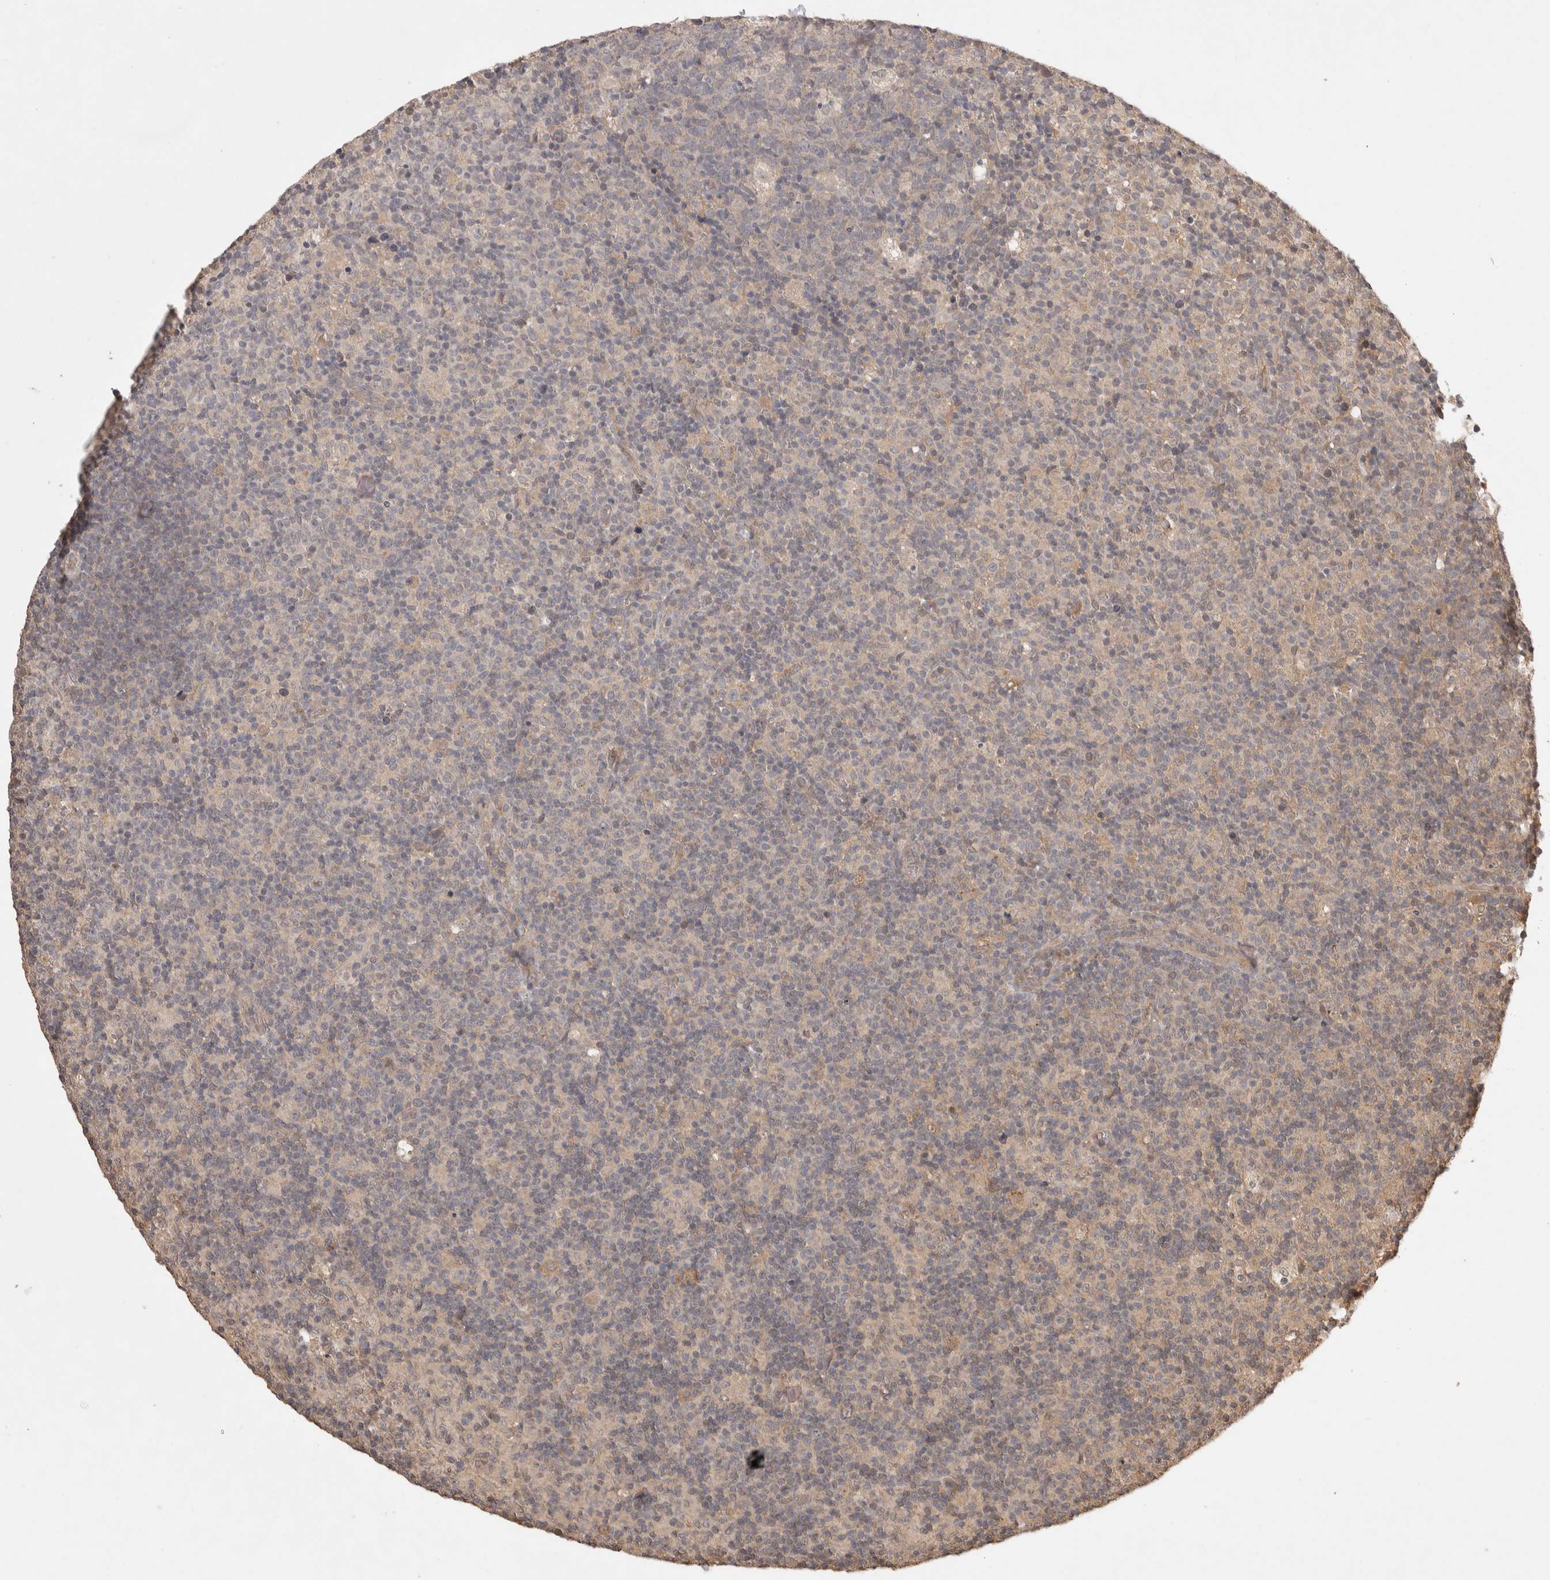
{"staining": {"intensity": "negative", "quantity": "none", "location": "none"}, "tissue": "lymph node", "cell_type": "Germinal center cells", "image_type": "normal", "snomed": [{"axis": "morphology", "description": "Normal tissue, NOS"}, {"axis": "morphology", "description": "Inflammation, NOS"}, {"axis": "topography", "description": "Lymph node"}], "caption": "Normal lymph node was stained to show a protein in brown. There is no significant expression in germinal center cells. (Brightfield microscopy of DAB (3,3'-diaminobenzidine) immunohistochemistry at high magnification).", "gene": "PRMT3", "patient": {"sex": "male", "age": 55}}